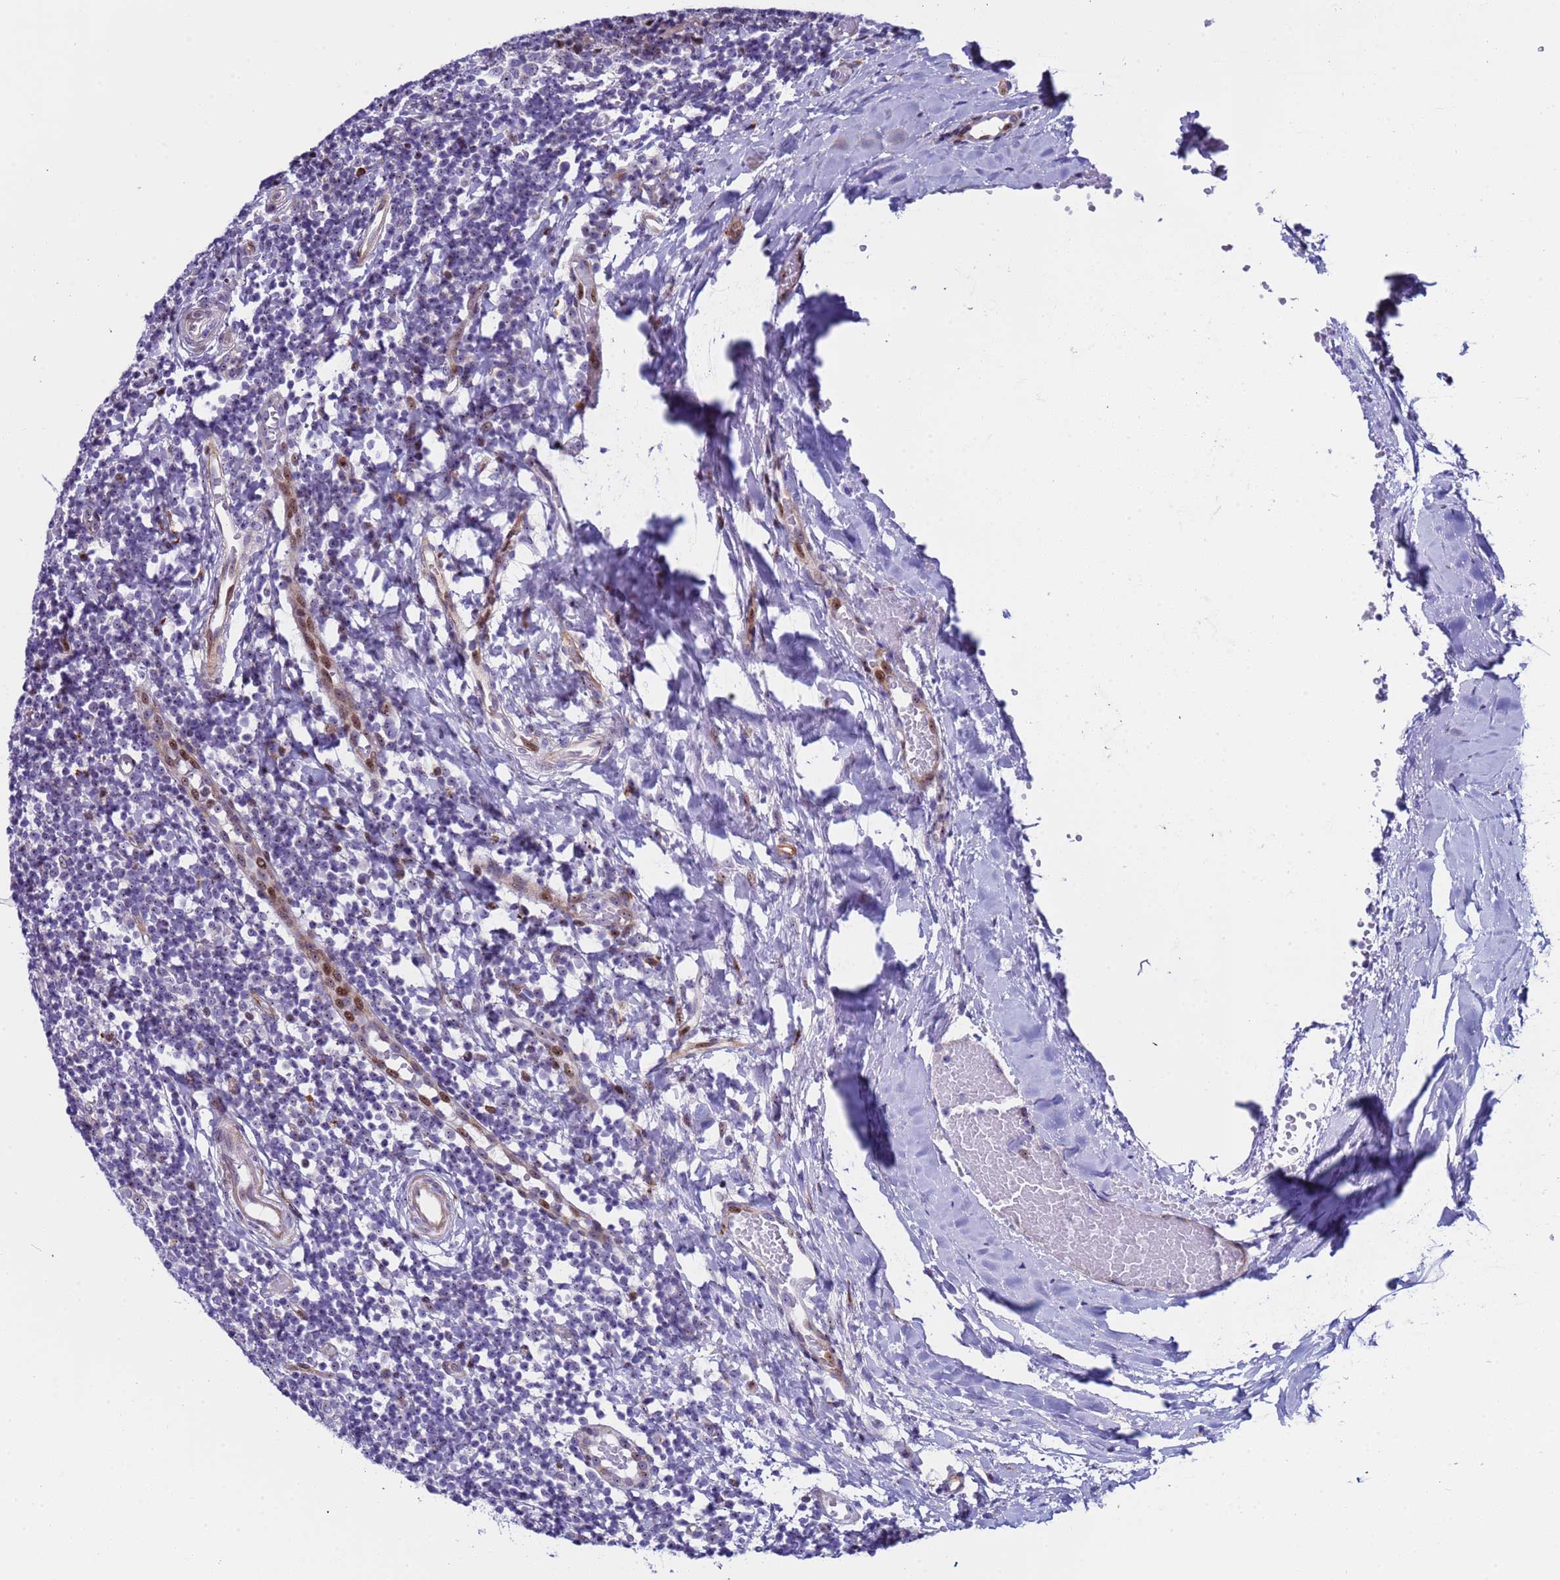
{"staining": {"intensity": "negative", "quantity": "none", "location": "none"}, "tissue": "tonsil", "cell_type": "Germinal center cells", "image_type": "normal", "snomed": [{"axis": "morphology", "description": "Normal tissue, NOS"}, {"axis": "topography", "description": "Tonsil"}], "caption": "Germinal center cells are negative for protein expression in unremarkable human tonsil. (DAB (3,3'-diaminobenzidine) immunohistochemistry (IHC) visualized using brightfield microscopy, high magnification).", "gene": "POP5", "patient": {"sex": "female", "age": 19}}